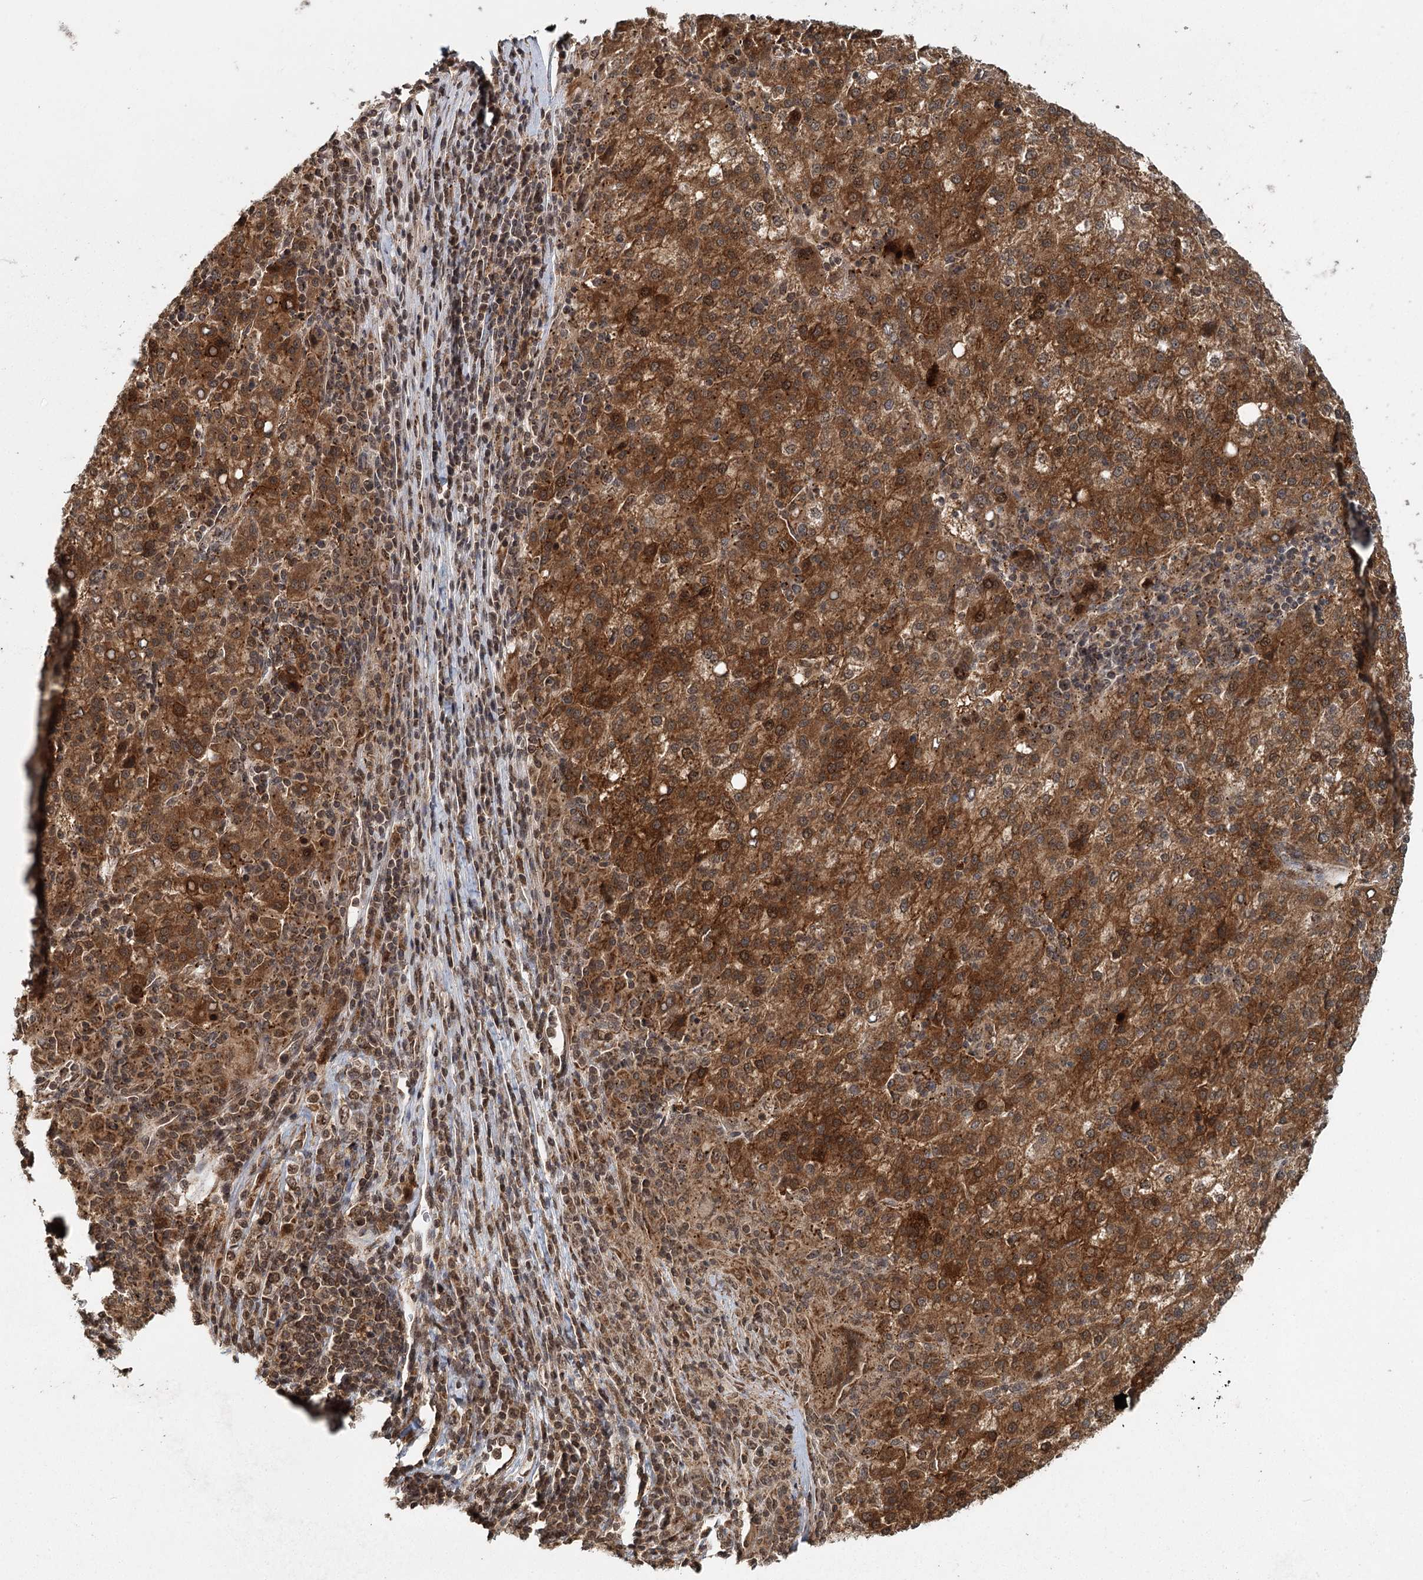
{"staining": {"intensity": "strong", "quantity": ">75%", "location": "cytoplasmic/membranous"}, "tissue": "liver cancer", "cell_type": "Tumor cells", "image_type": "cancer", "snomed": [{"axis": "morphology", "description": "Carcinoma, Hepatocellular, NOS"}, {"axis": "topography", "description": "Liver"}], "caption": "A photomicrograph of liver cancer (hepatocellular carcinoma) stained for a protein shows strong cytoplasmic/membranous brown staining in tumor cells.", "gene": "MICU1", "patient": {"sex": "female", "age": 58}}